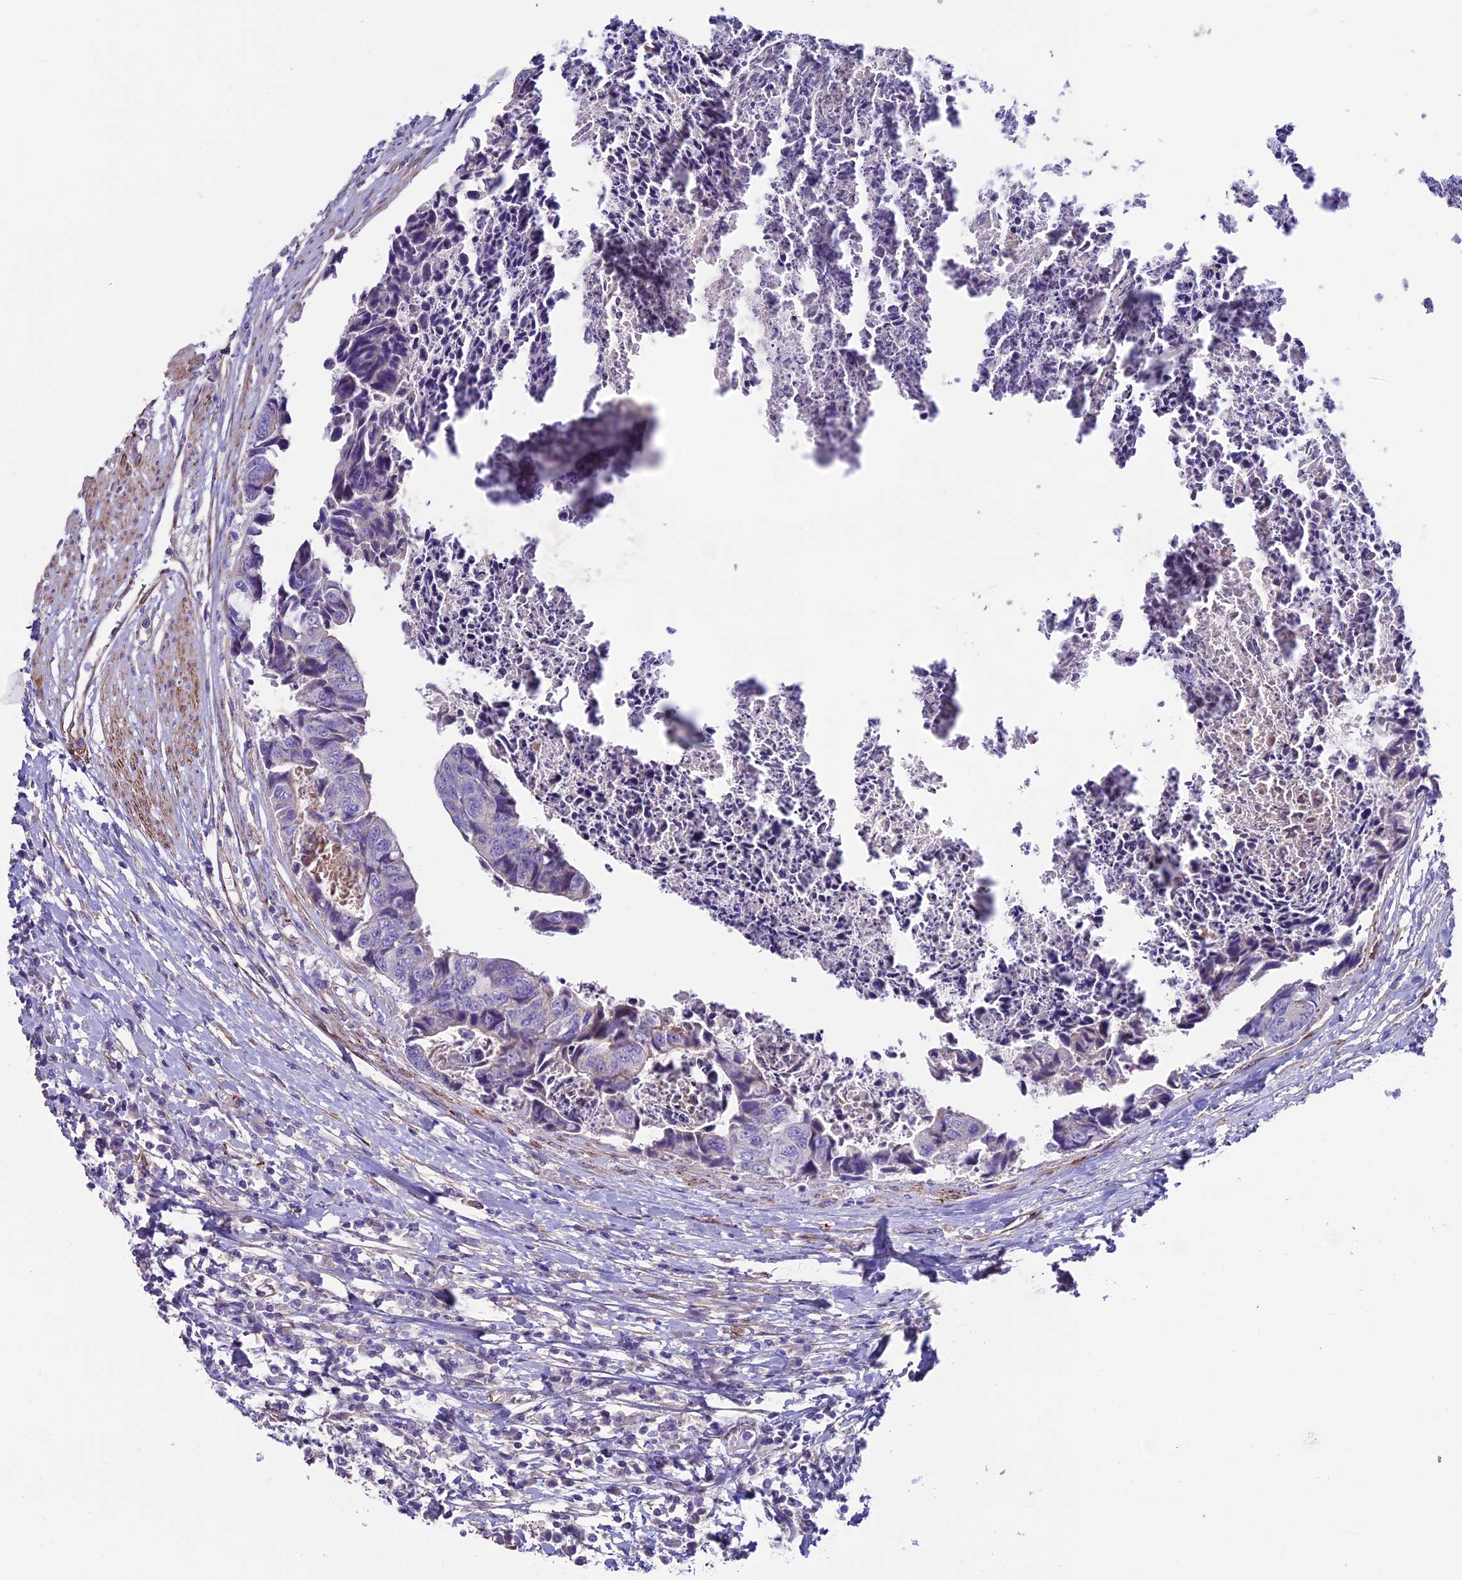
{"staining": {"intensity": "negative", "quantity": "none", "location": "none"}, "tissue": "colorectal cancer", "cell_type": "Tumor cells", "image_type": "cancer", "snomed": [{"axis": "morphology", "description": "Adenocarcinoma, NOS"}, {"axis": "topography", "description": "Rectum"}], "caption": "Colorectal cancer (adenocarcinoma) was stained to show a protein in brown. There is no significant expression in tumor cells.", "gene": "REX1BD", "patient": {"sex": "male", "age": 84}}